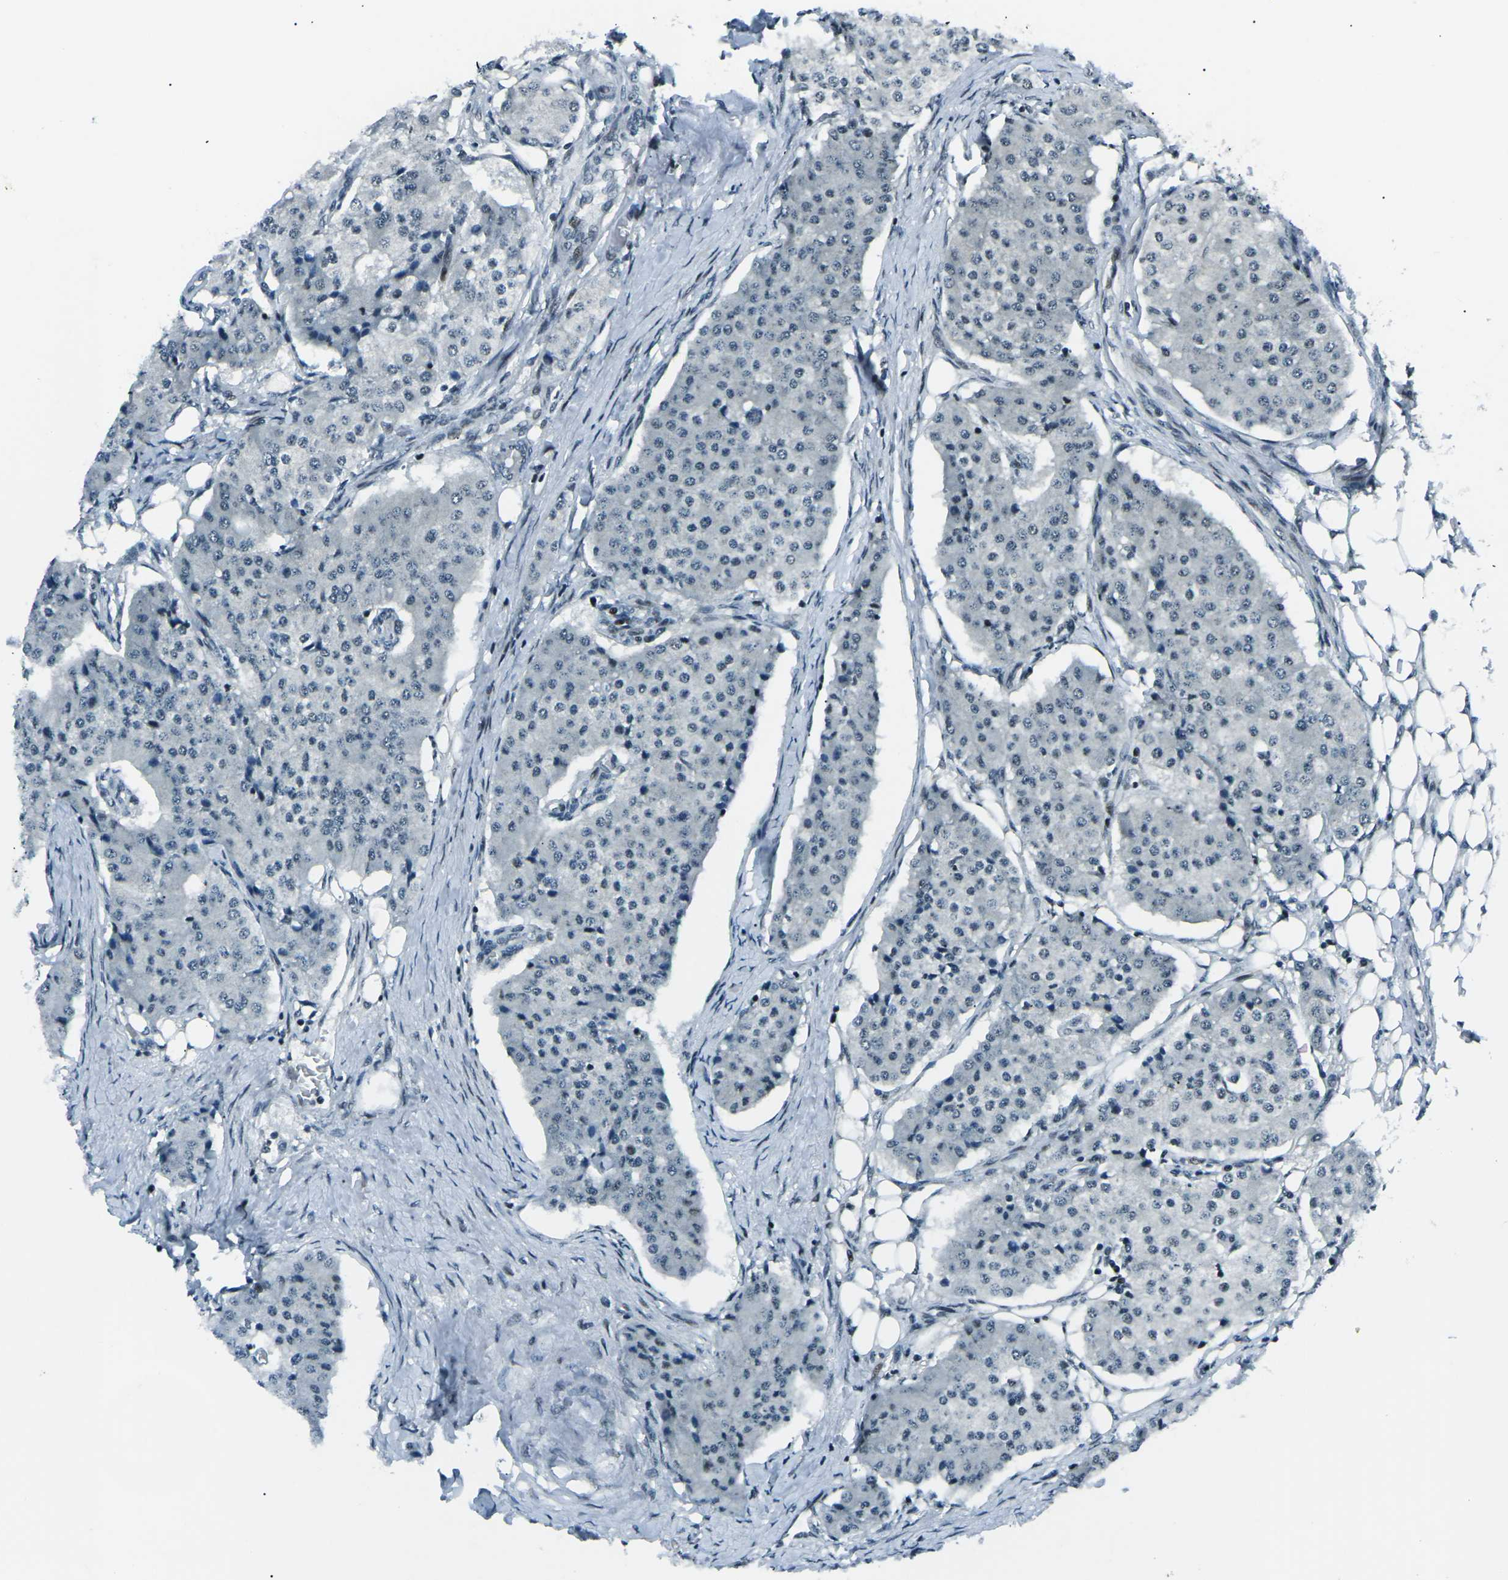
{"staining": {"intensity": "negative", "quantity": "none", "location": "none"}, "tissue": "carcinoid", "cell_type": "Tumor cells", "image_type": "cancer", "snomed": [{"axis": "morphology", "description": "Carcinoid, malignant, NOS"}, {"axis": "topography", "description": "Colon"}], "caption": "IHC of carcinoid demonstrates no expression in tumor cells.", "gene": "RBL2", "patient": {"sex": "female", "age": 52}}